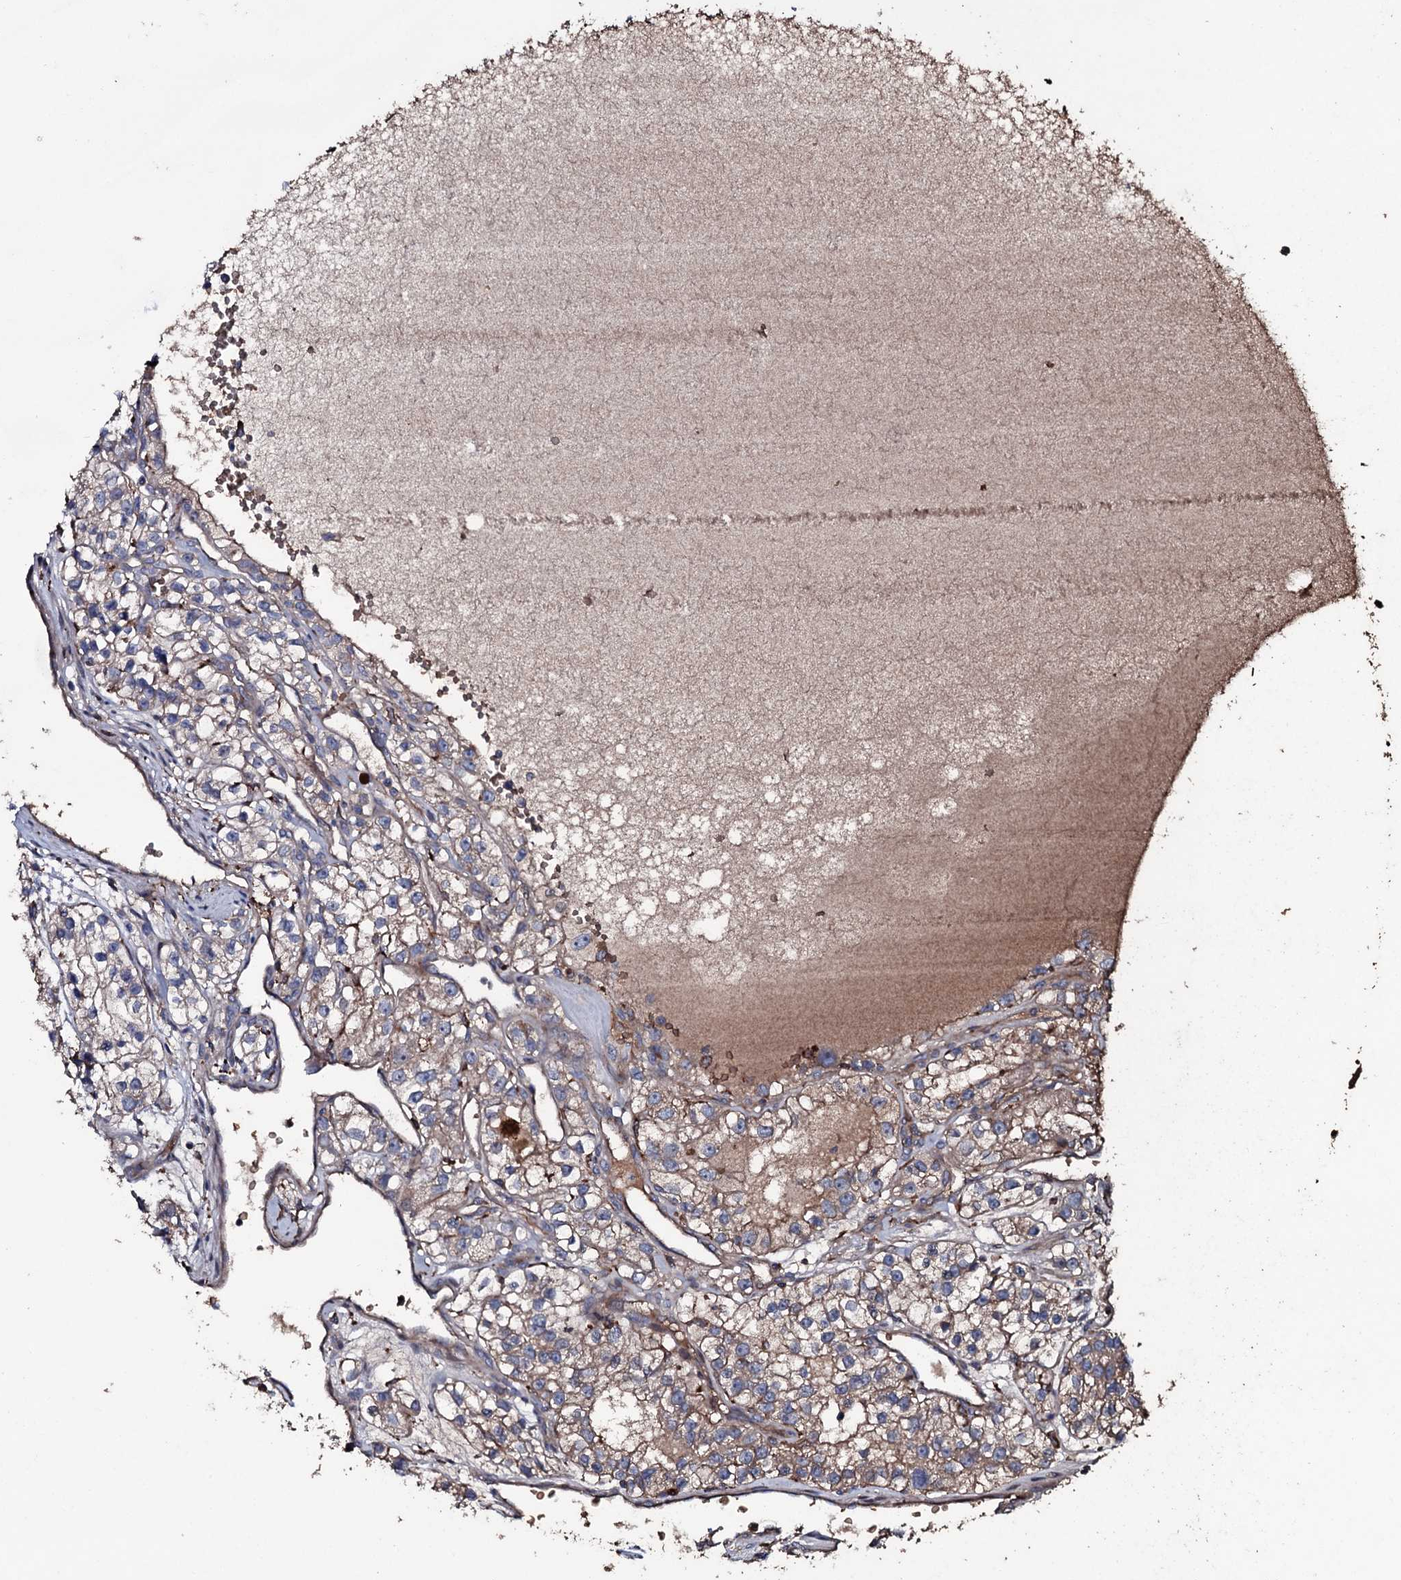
{"staining": {"intensity": "weak", "quantity": "25%-75%", "location": "cytoplasmic/membranous"}, "tissue": "renal cancer", "cell_type": "Tumor cells", "image_type": "cancer", "snomed": [{"axis": "morphology", "description": "Adenocarcinoma, NOS"}, {"axis": "topography", "description": "Kidney"}], "caption": "Protein expression analysis of human renal cancer reveals weak cytoplasmic/membranous staining in about 25%-75% of tumor cells. The staining was performed using DAB, with brown indicating positive protein expression. Nuclei are stained blue with hematoxylin.", "gene": "ZSWIM8", "patient": {"sex": "female", "age": 57}}